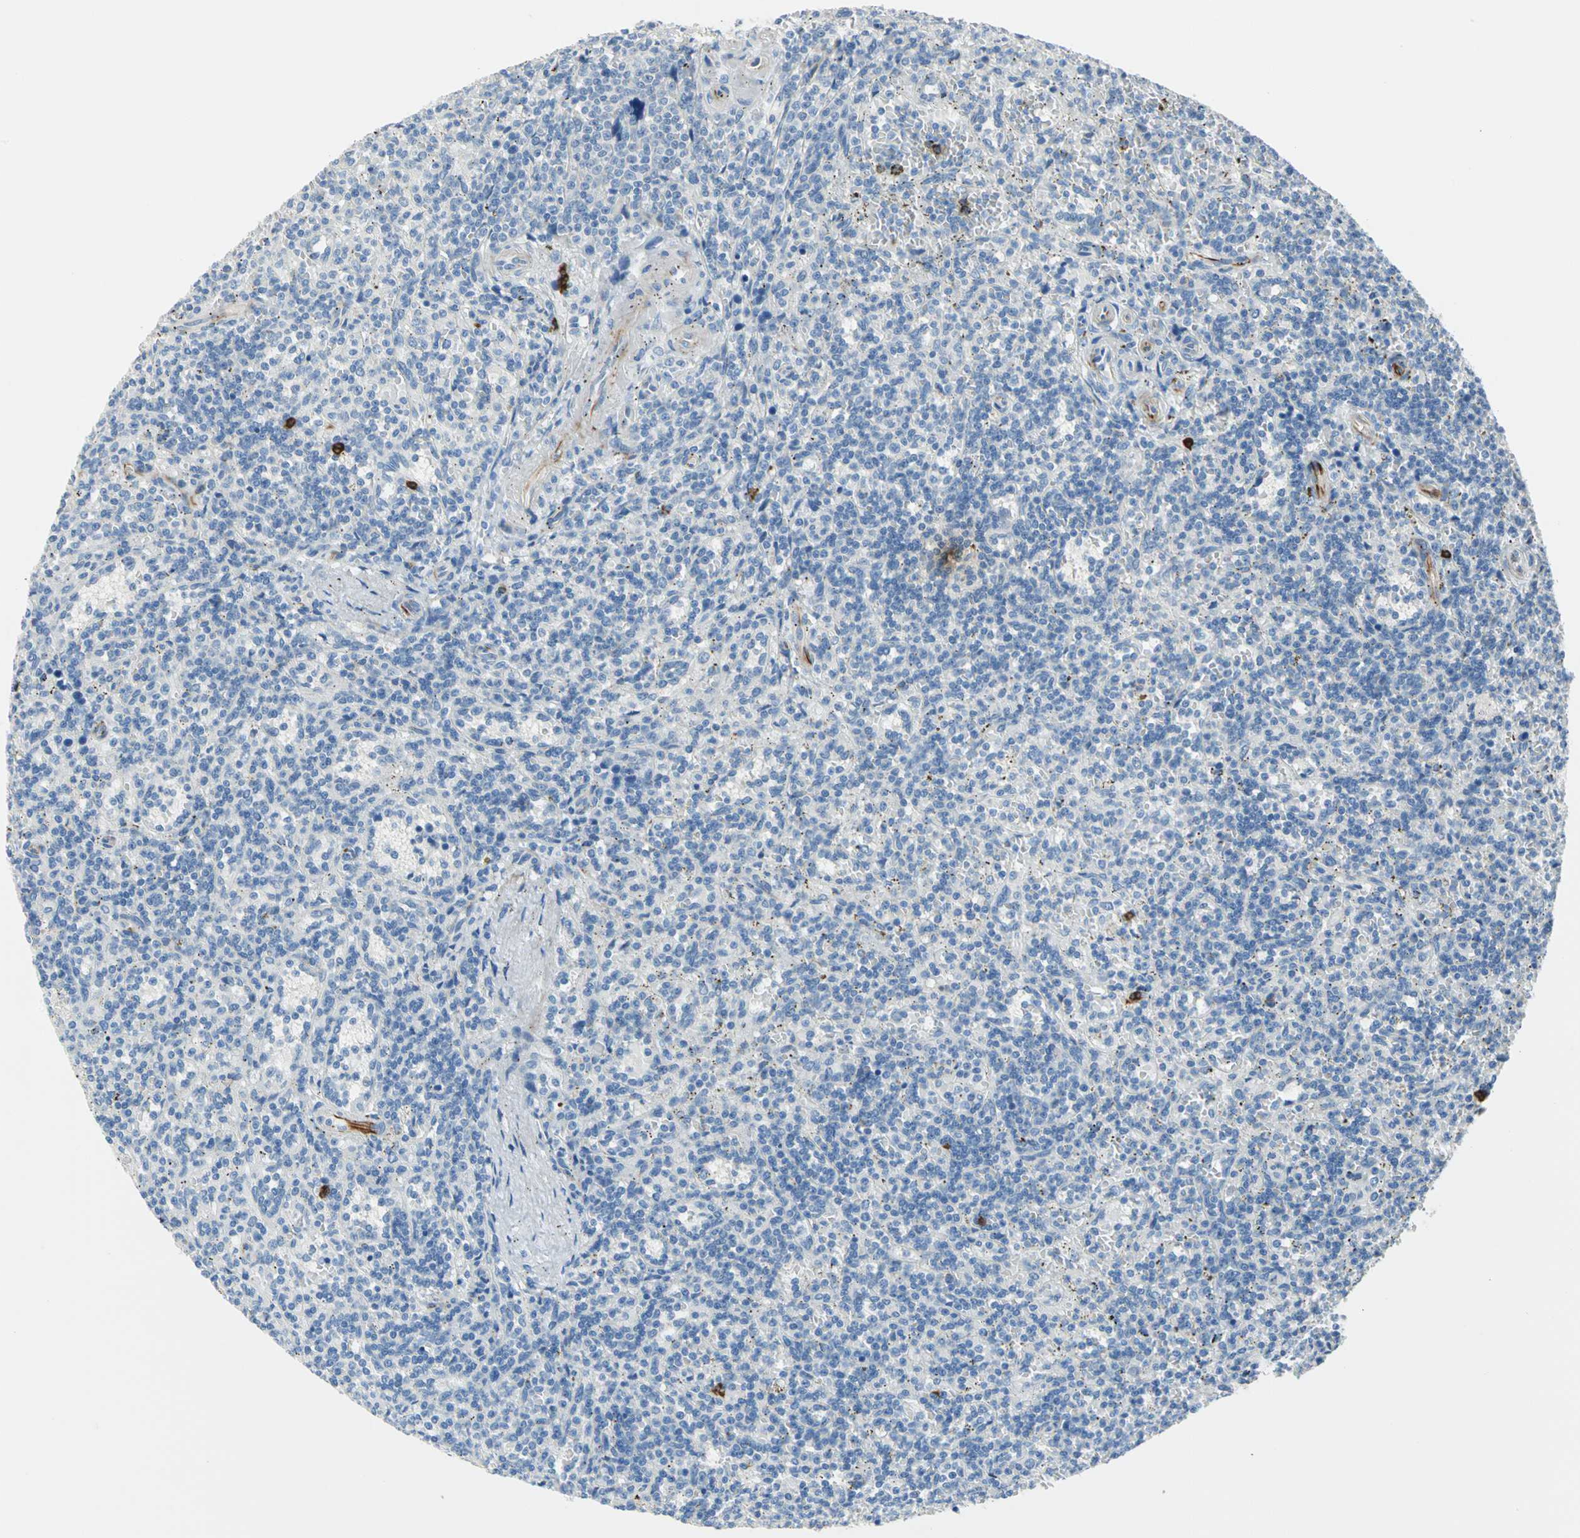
{"staining": {"intensity": "negative", "quantity": "none", "location": "none"}, "tissue": "lymphoma", "cell_type": "Tumor cells", "image_type": "cancer", "snomed": [{"axis": "morphology", "description": "Malignant lymphoma, non-Hodgkin's type, Low grade"}, {"axis": "topography", "description": "Spleen"}], "caption": "Tumor cells show no significant staining in lymphoma.", "gene": "ALOX15", "patient": {"sex": "male", "age": 73}}